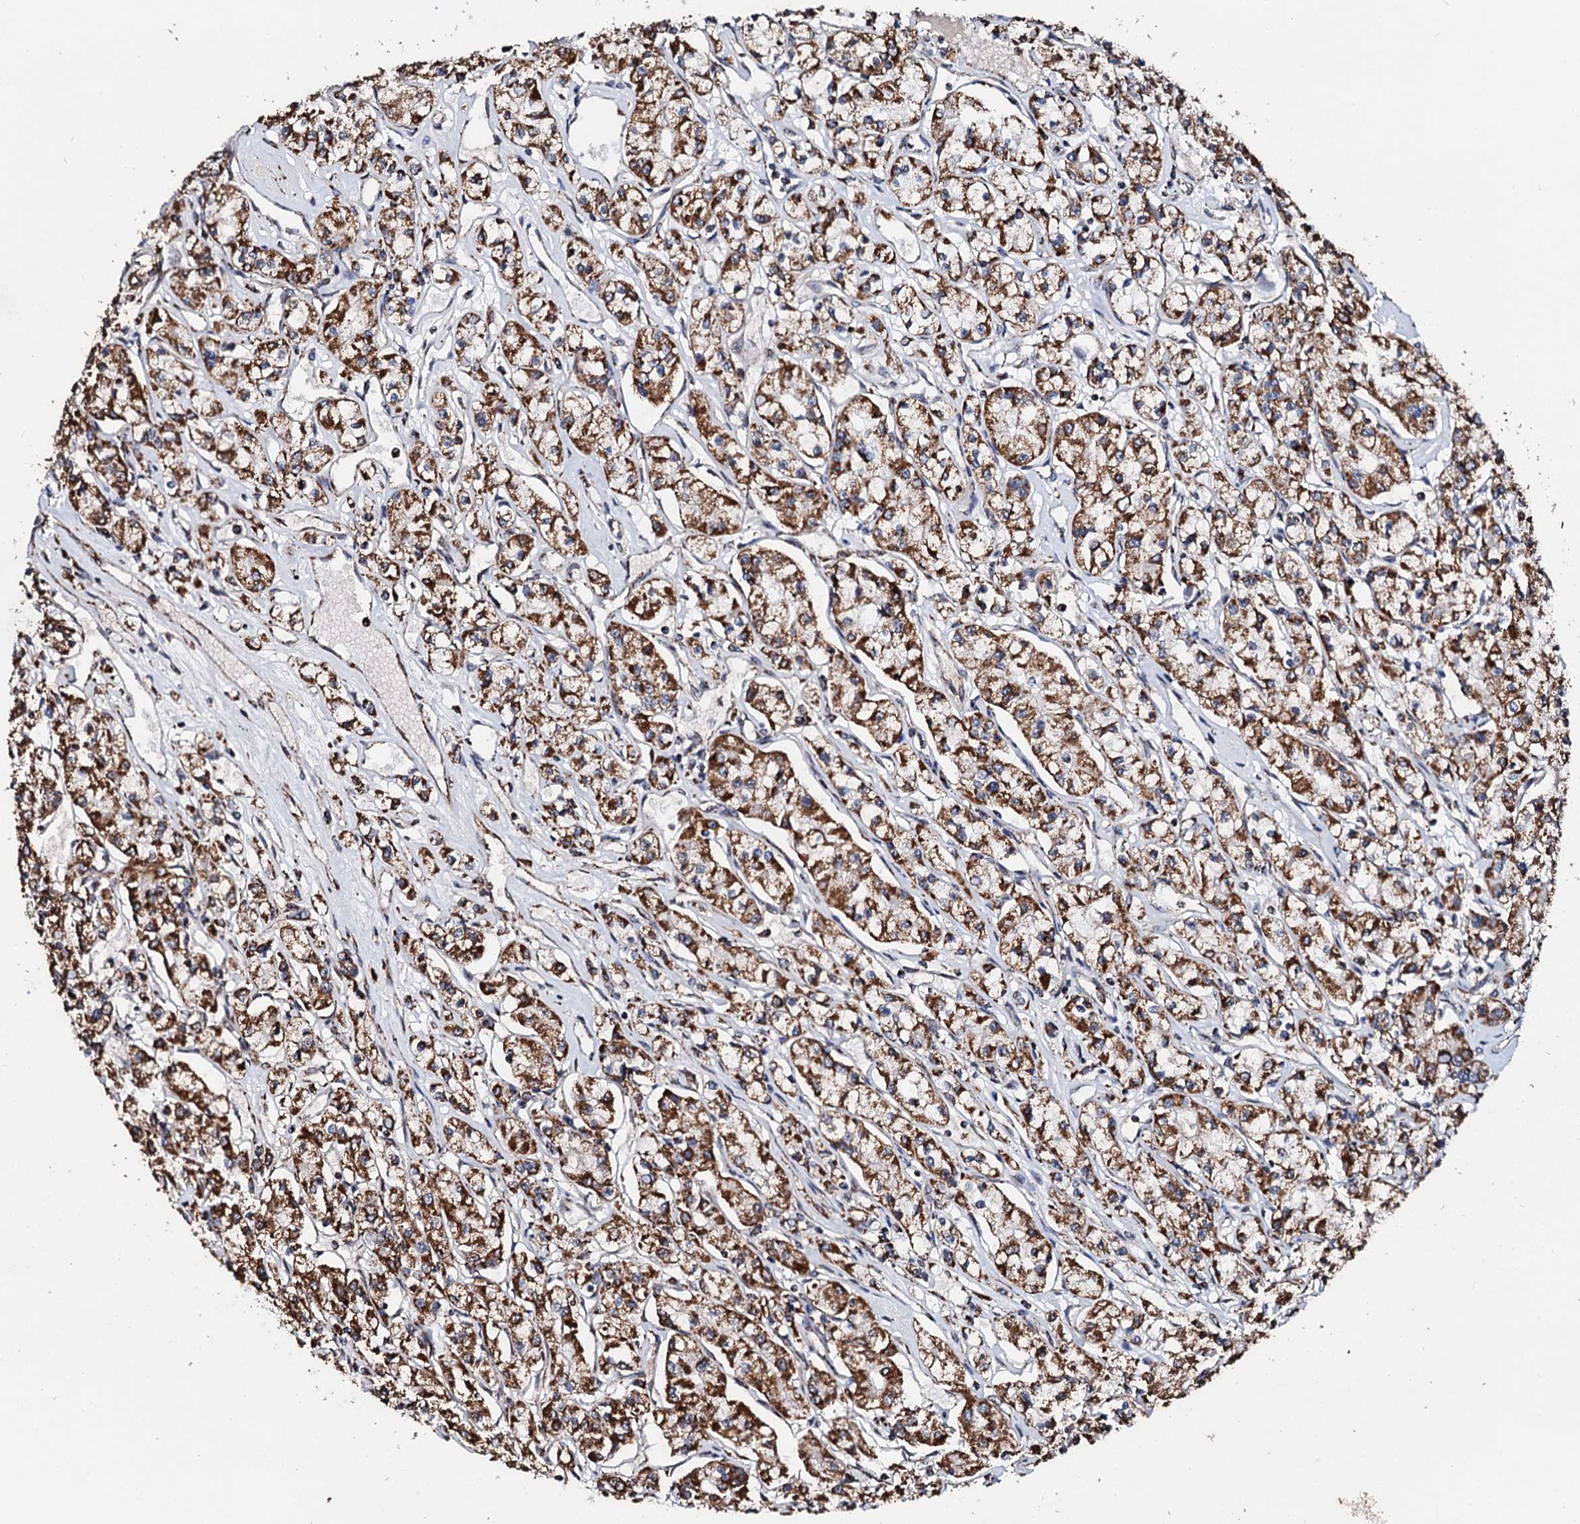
{"staining": {"intensity": "strong", "quantity": ">75%", "location": "cytoplasmic/membranous"}, "tissue": "renal cancer", "cell_type": "Tumor cells", "image_type": "cancer", "snomed": [{"axis": "morphology", "description": "Adenocarcinoma, NOS"}, {"axis": "topography", "description": "Kidney"}], "caption": "Protein analysis of renal adenocarcinoma tissue demonstrates strong cytoplasmic/membranous expression in about >75% of tumor cells.", "gene": "SECISBP2L", "patient": {"sex": "female", "age": 59}}